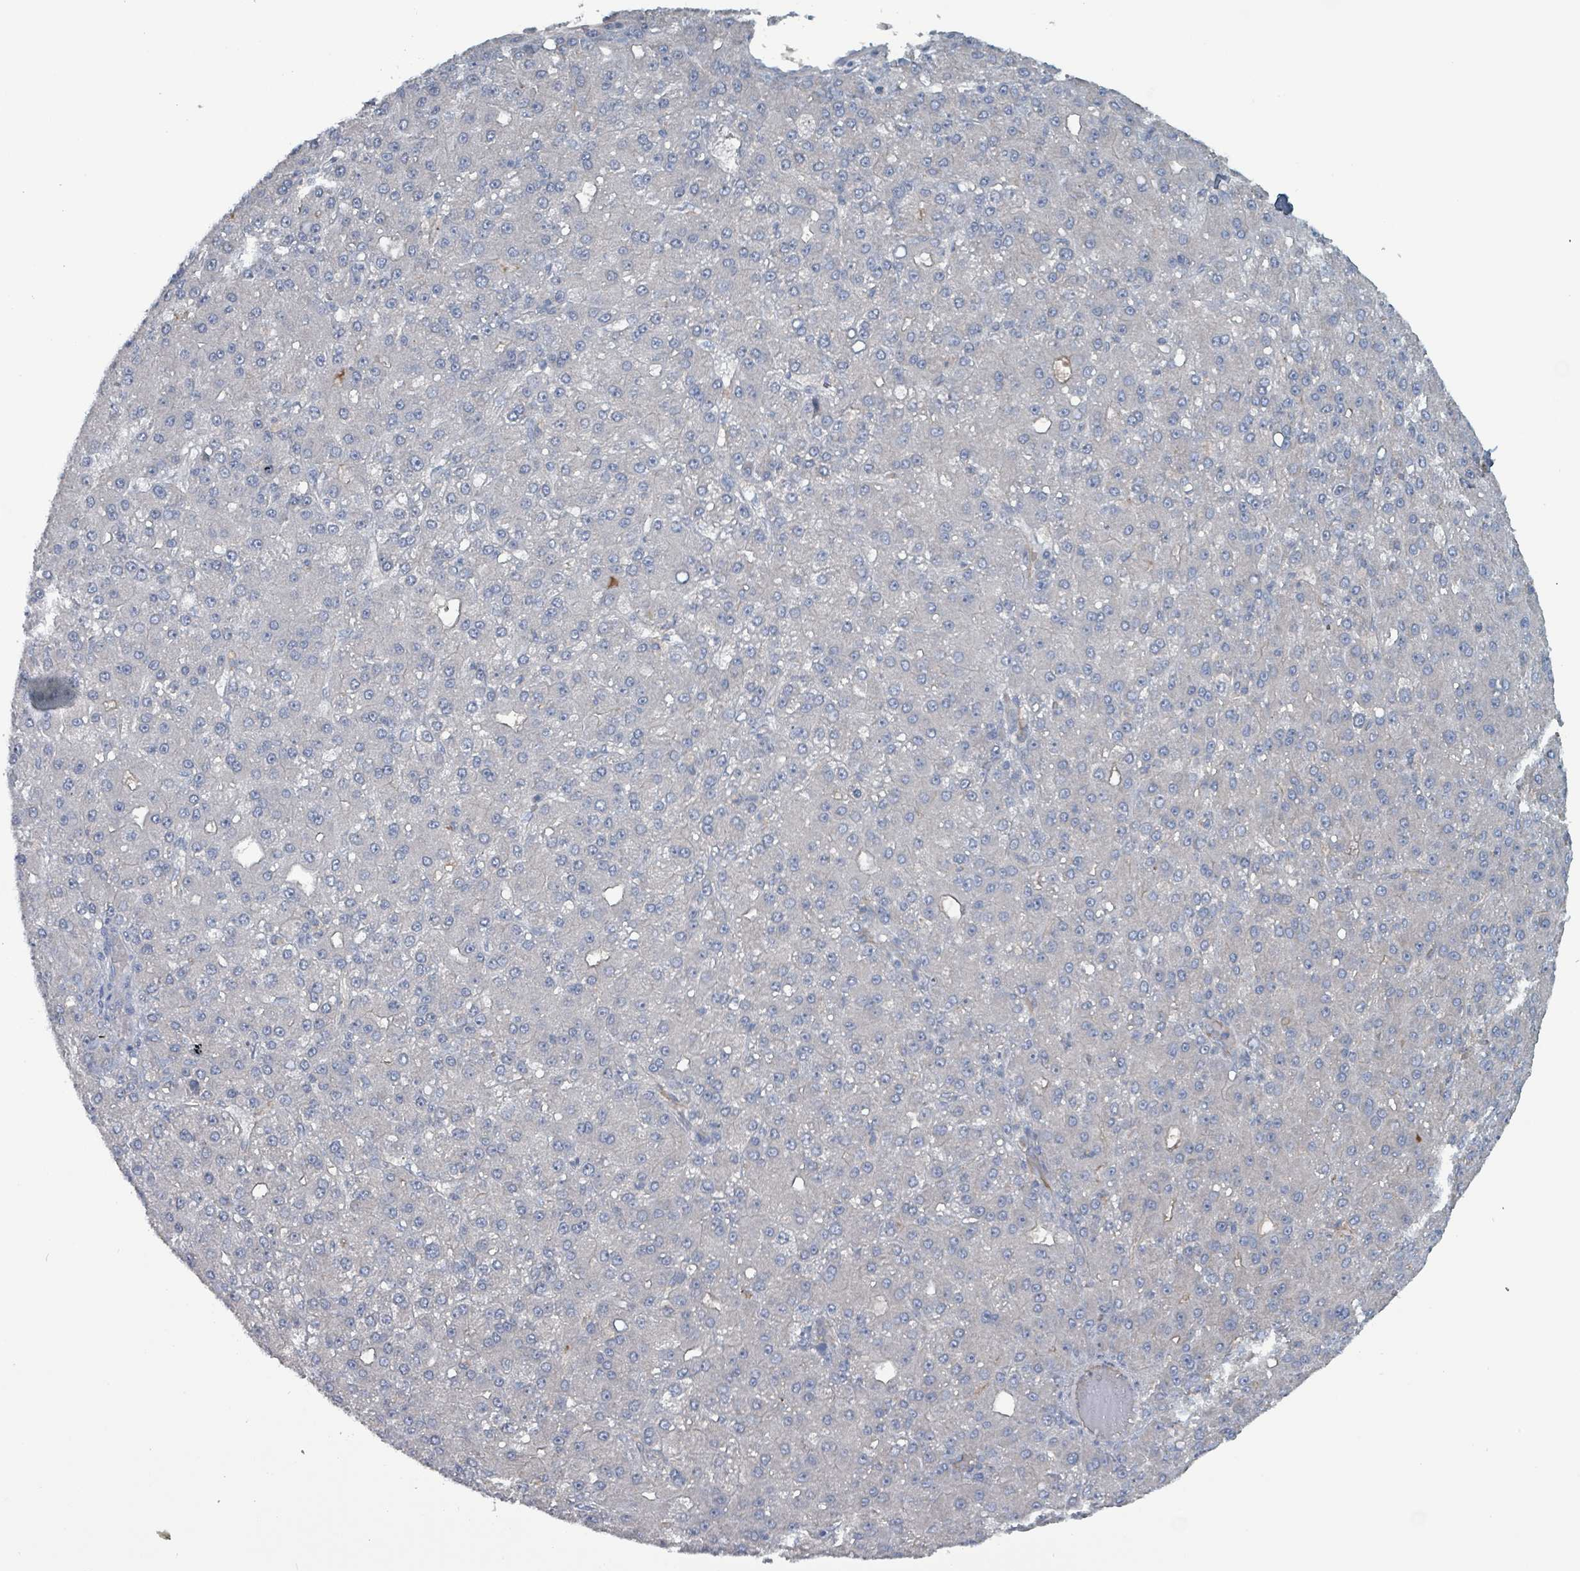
{"staining": {"intensity": "negative", "quantity": "none", "location": "none"}, "tissue": "liver cancer", "cell_type": "Tumor cells", "image_type": "cancer", "snomed": [{"axis": "morphology", "description": "Carcinoma, Hepatocellular, NOS"}, {"axis": "topography", "description": "Liver"}], "caption": "Immunohistochemistry (IHC) of human liver cancer exhibits no positivity in tumor cells.", "gene": "TAAR5", "patient": {"sex": "male", "age": 67}}